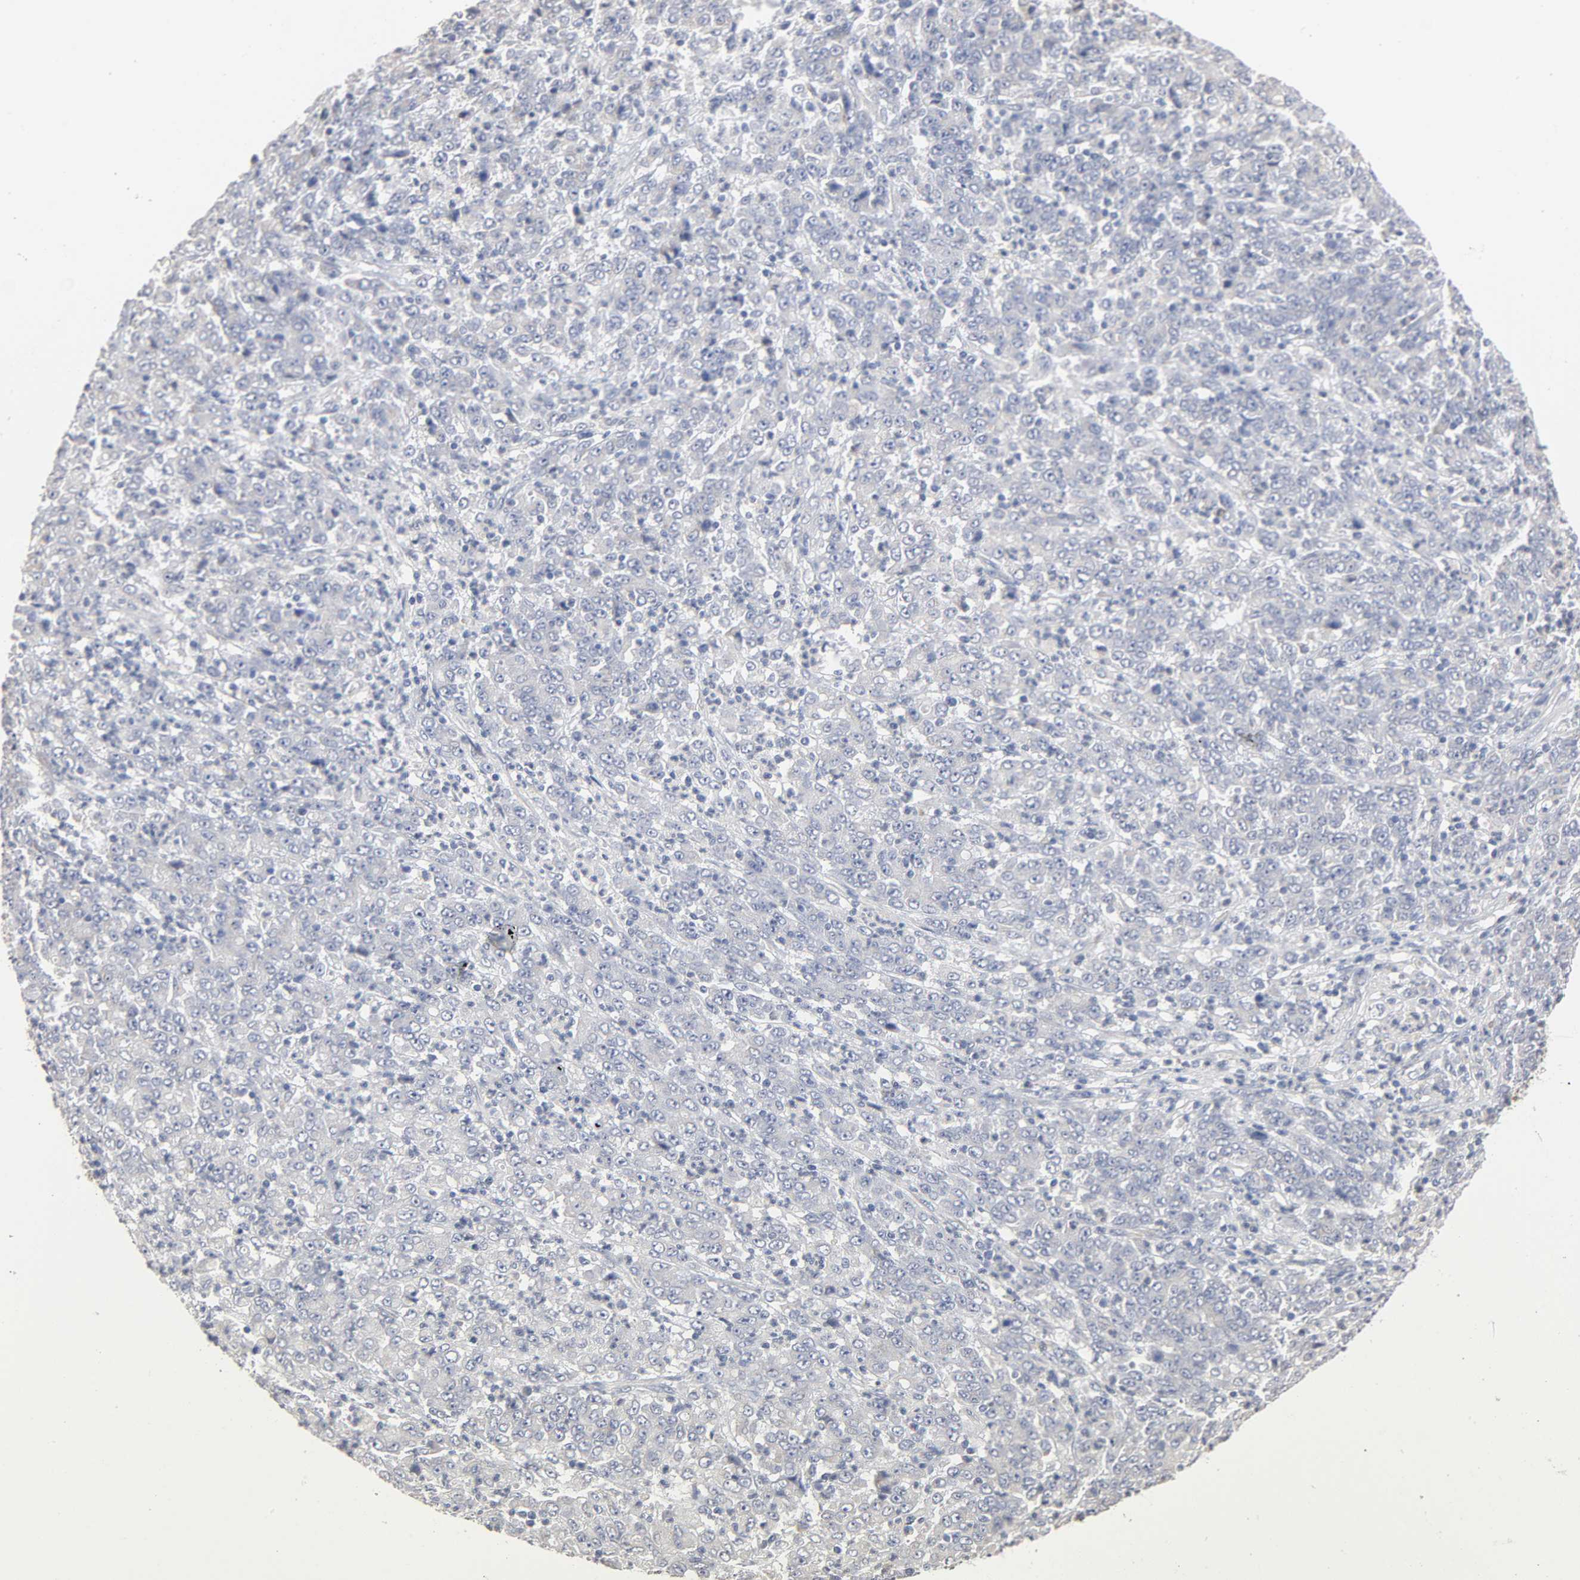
{"staining": {"intensity": "negative", "quantity": "none", "location": "none"}, "tissue": "stomach cancer", "cell_type": "Tumor cells", "image_type": "cancer", "snomed": [{"axis": "morphology", "description": "Adenocarcinoma, NOS"}, {"axis": "topography", "description": "Stomach, lower"}], "caption": "High magnification brightfield microscopy of adenocarcinoma (stomach) stained with DAB (brown) and counterstained with hematoxylin (blue): tumor cells show no significant positivity.", "gene": "AK7", "patient": {"sex": "female", "age": 71}}